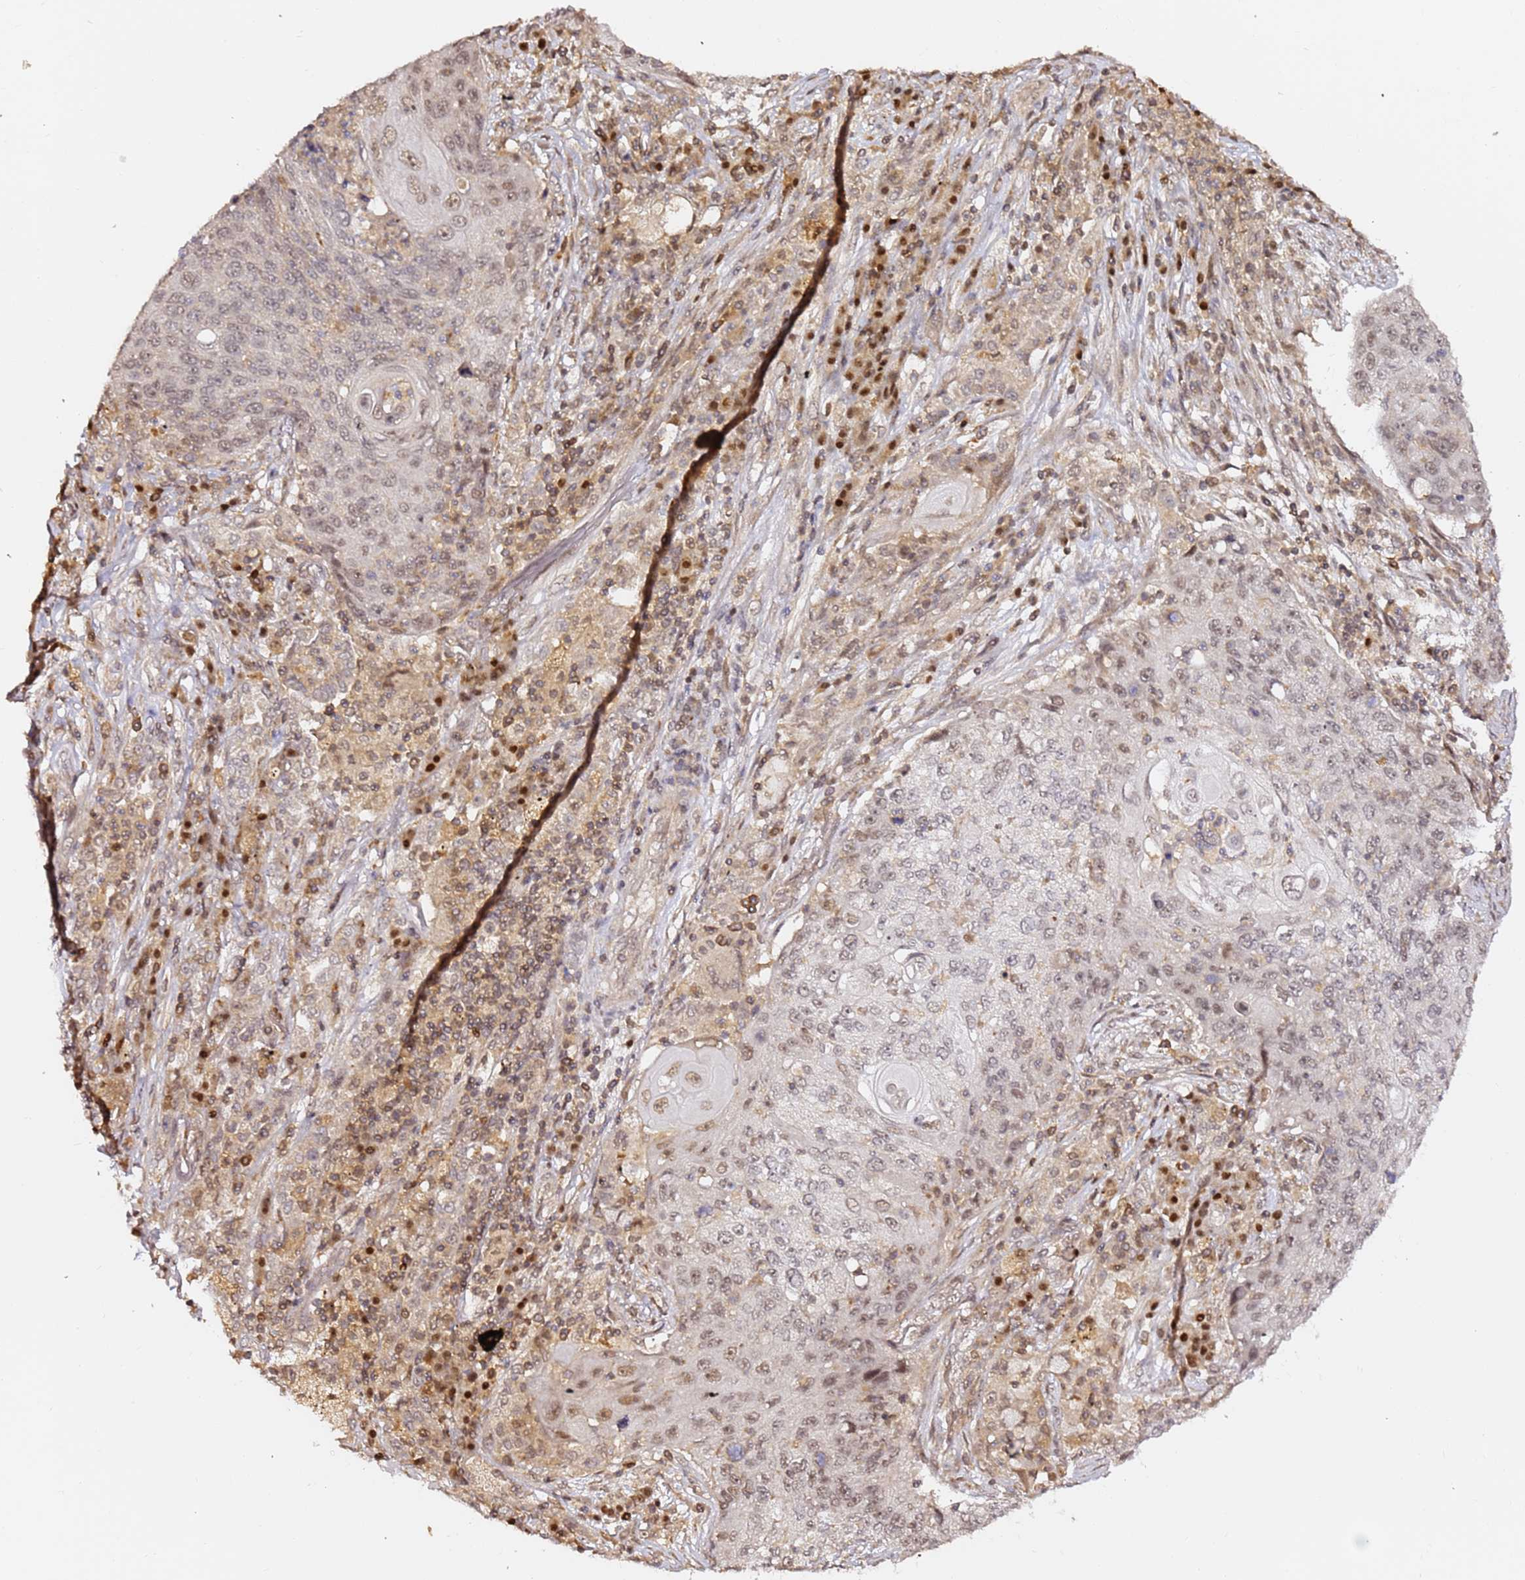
{"staining": {"intensity": "weak", "quantity": "25%-75%", "location": "nuclear"}, "tissue": "lung cancer", "cell_type": "Tumor cells", "image_type": "cancer", "snomed": [{"axis": "morphology", "description": "Squamous cell carcinoma, NOS"}, {"axis": "topography", "description": "Lung"}], "caption": "Human lung cancer stained for a protein (brown) shows weak nuclear positive positivity in approximately 25%-75% of tumor cells.", "gene": "OR5V1", "patient": {"sex": "female", "age": 63}}